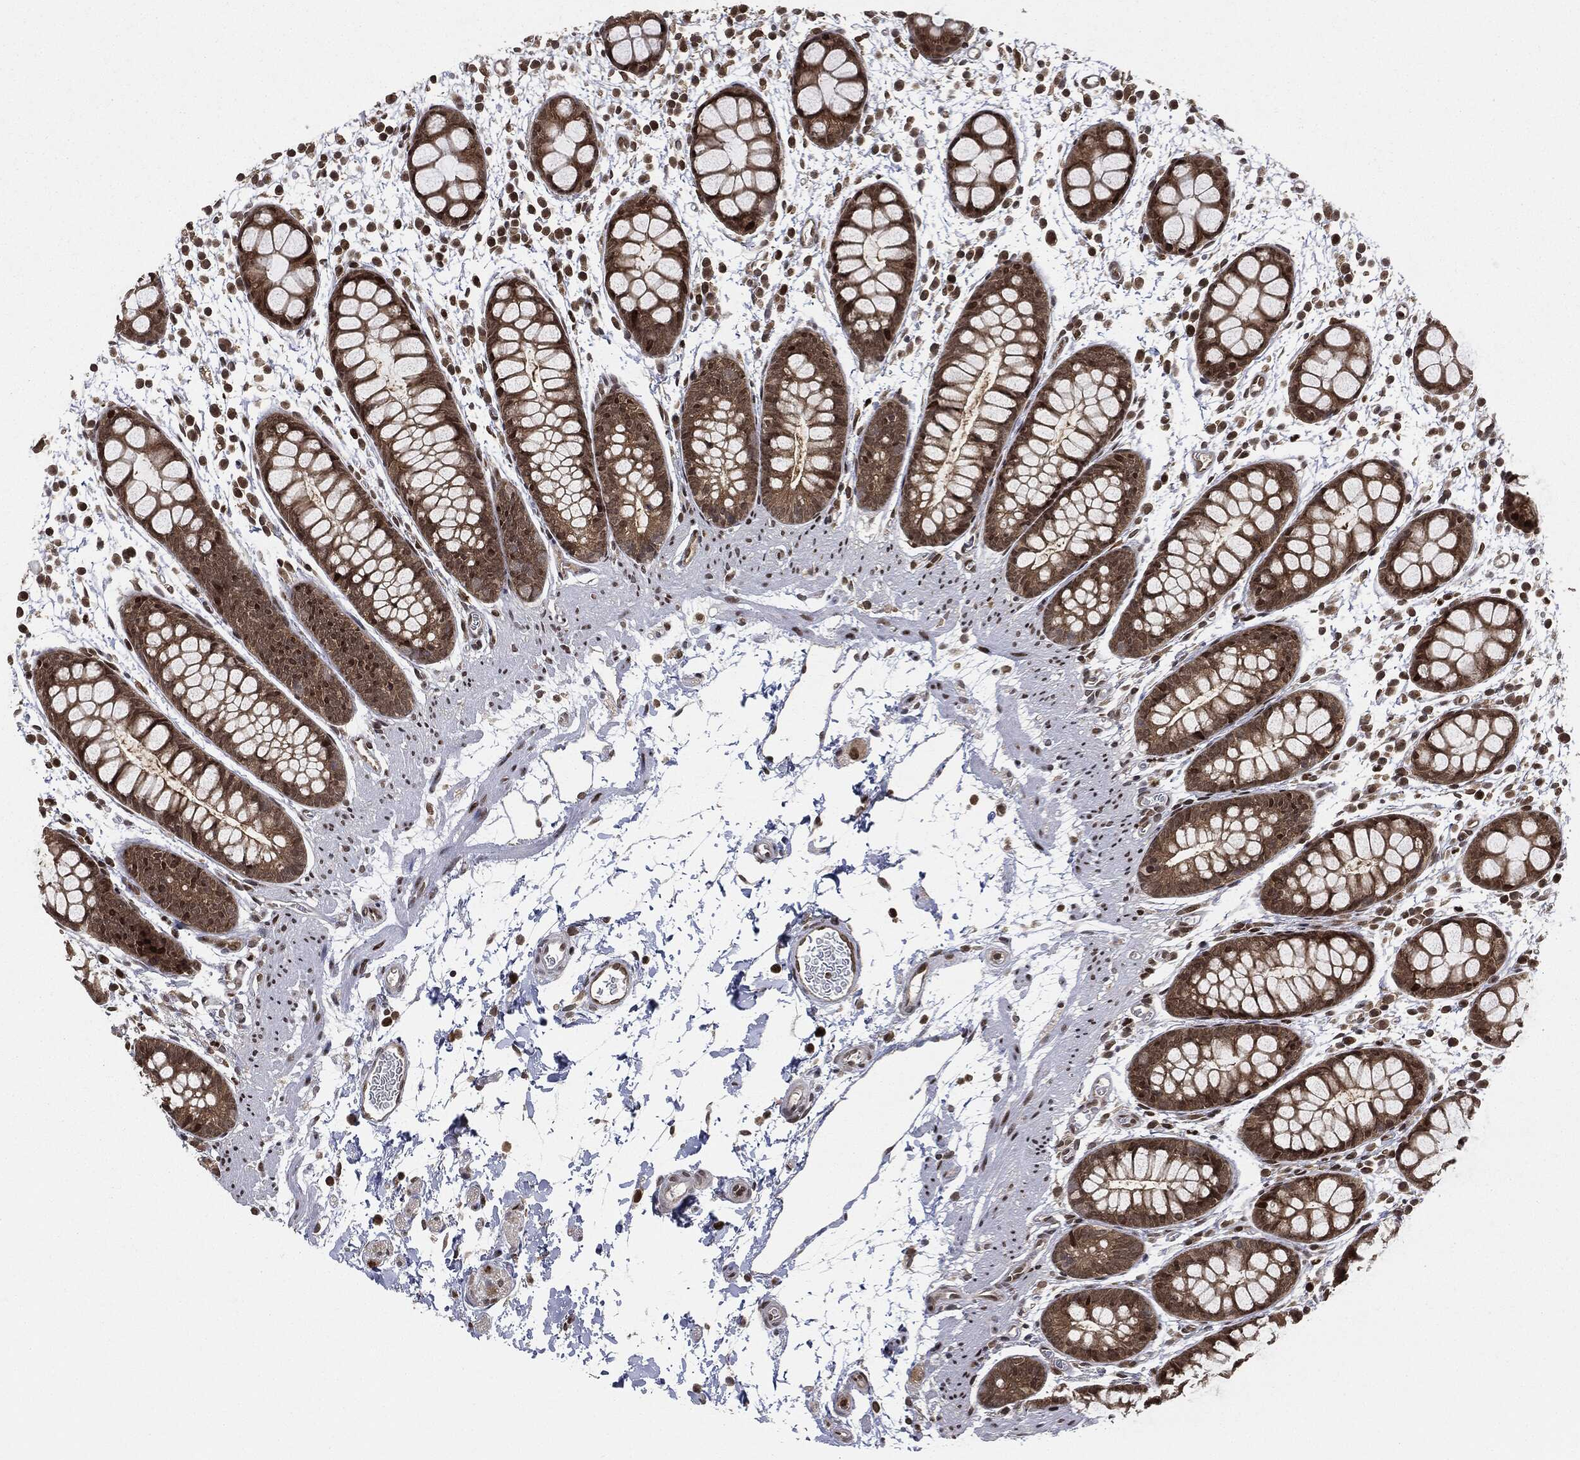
{"staining": {"intensity": "strong", "quantity": "25%-75%", "location": "cytoplasmic/membranous,nuclear"}, "tissue": "rectum", "cell_type": "Glandular cells", "image_type": "normal", "snomed": [{"axis": "morphology", "description": "Normal tissue, NOS"}, {"axis": "topography", "description": "Rectum"}], "caption": "IHC photomicrograph of normal rectum: human rectum stained using immunohistochemistry (IHC) exhibits high levels of strong protein expression localized specifically in the cytoplasmic/membranous,nuclear of glandular cells, appearing as a cytoplasmic/membranous,nuclear brown color.", "gene": "TBC1D22A", "patient": {"sex": "male", "age": 57}}